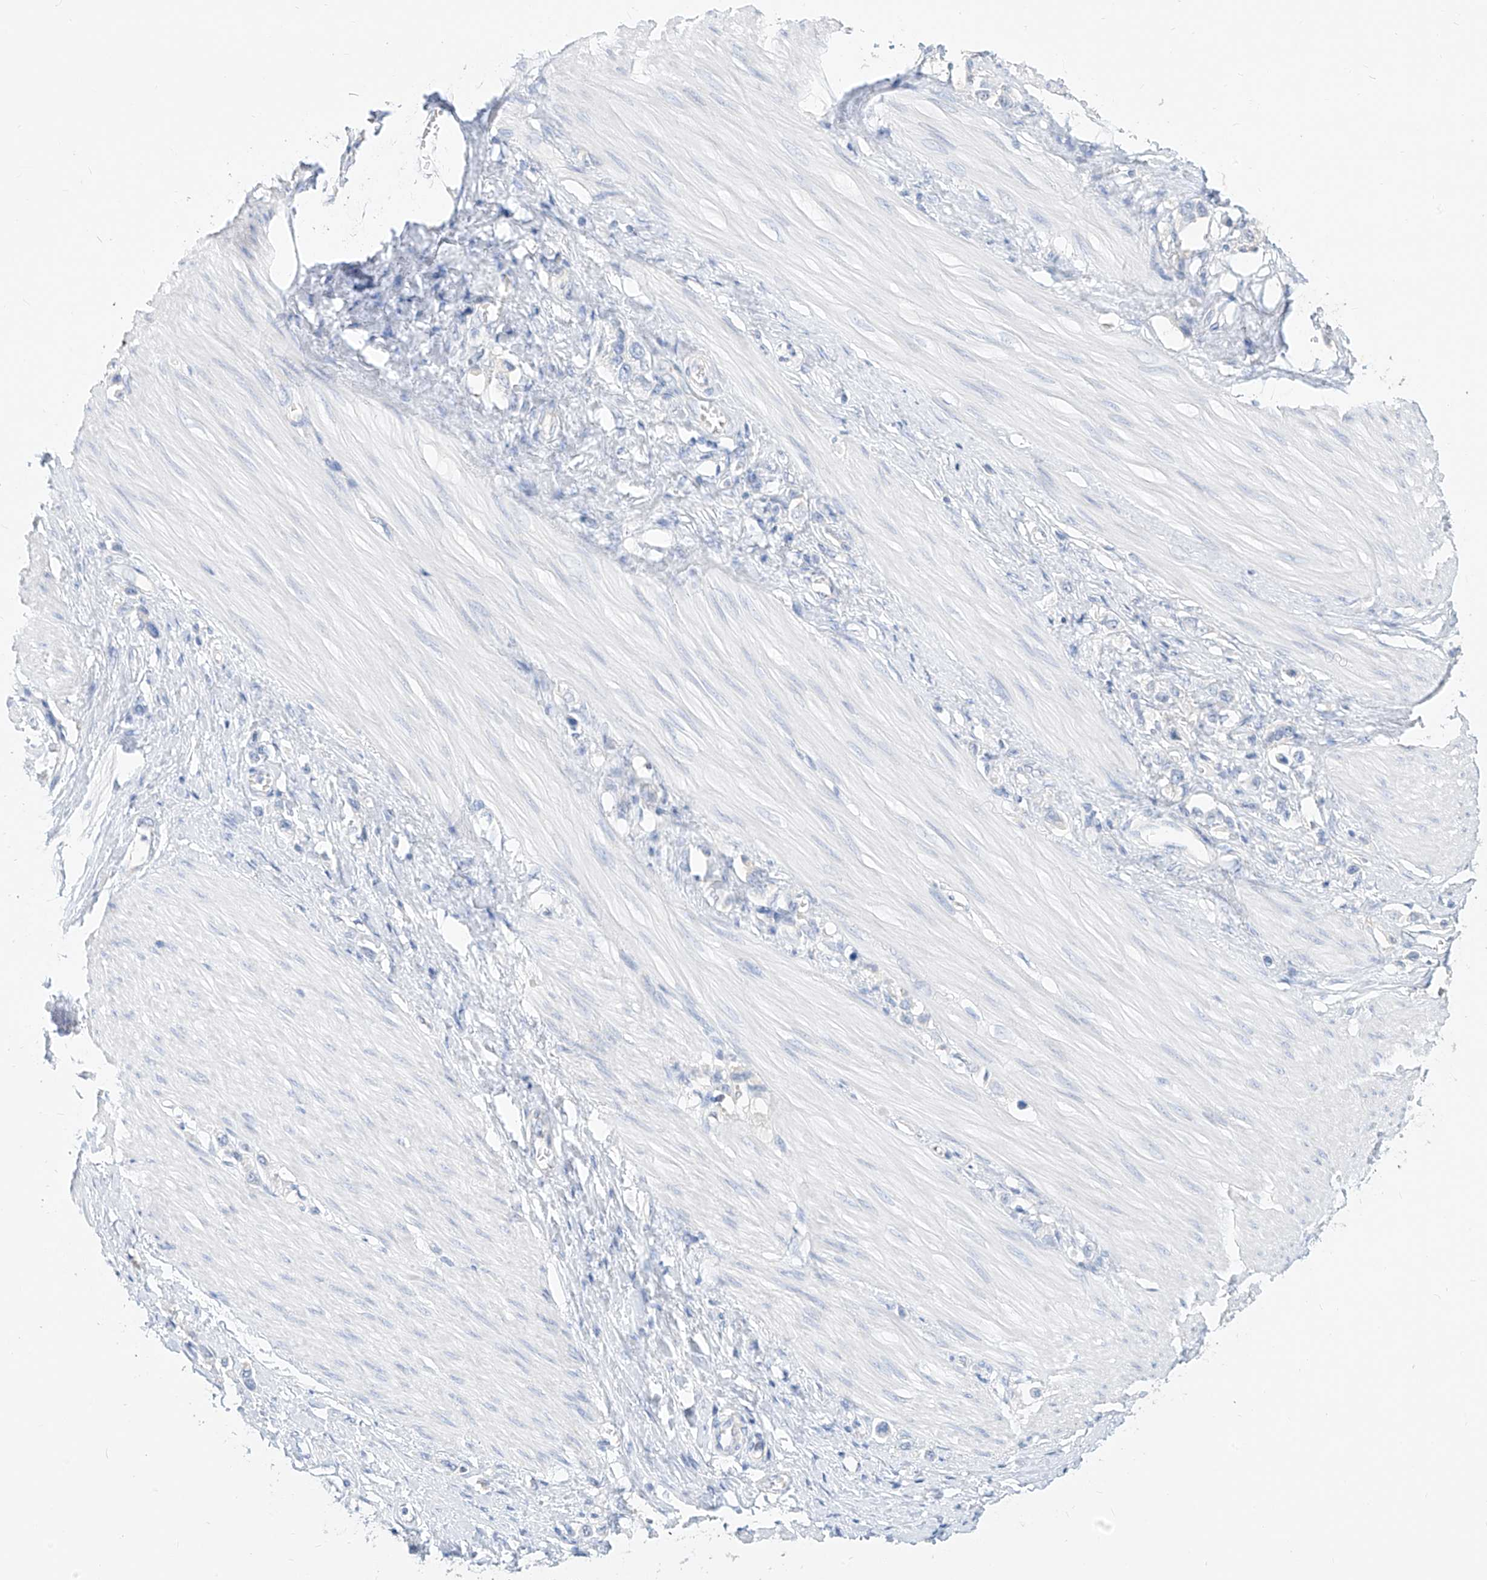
{"staining": {"intensity": "negative", "quantity": "none", "location": "none"}, "tissue": "stomach cancer", "cell_type": "Tumor cells", "image_type": "cancer", "snomed": [{"axis": "morphology", "description": "Adenocarcinoma, NOS"}, {"axis": "topography", "description": "Stomach"}], "caption": "IHC image of human stomach cancer (adenocarcinoma) stained for a protein (brown), which displays no staining in tumor cells.", "gene": "ZZEF1", "patient": {"sex": "female", "age": 65}}